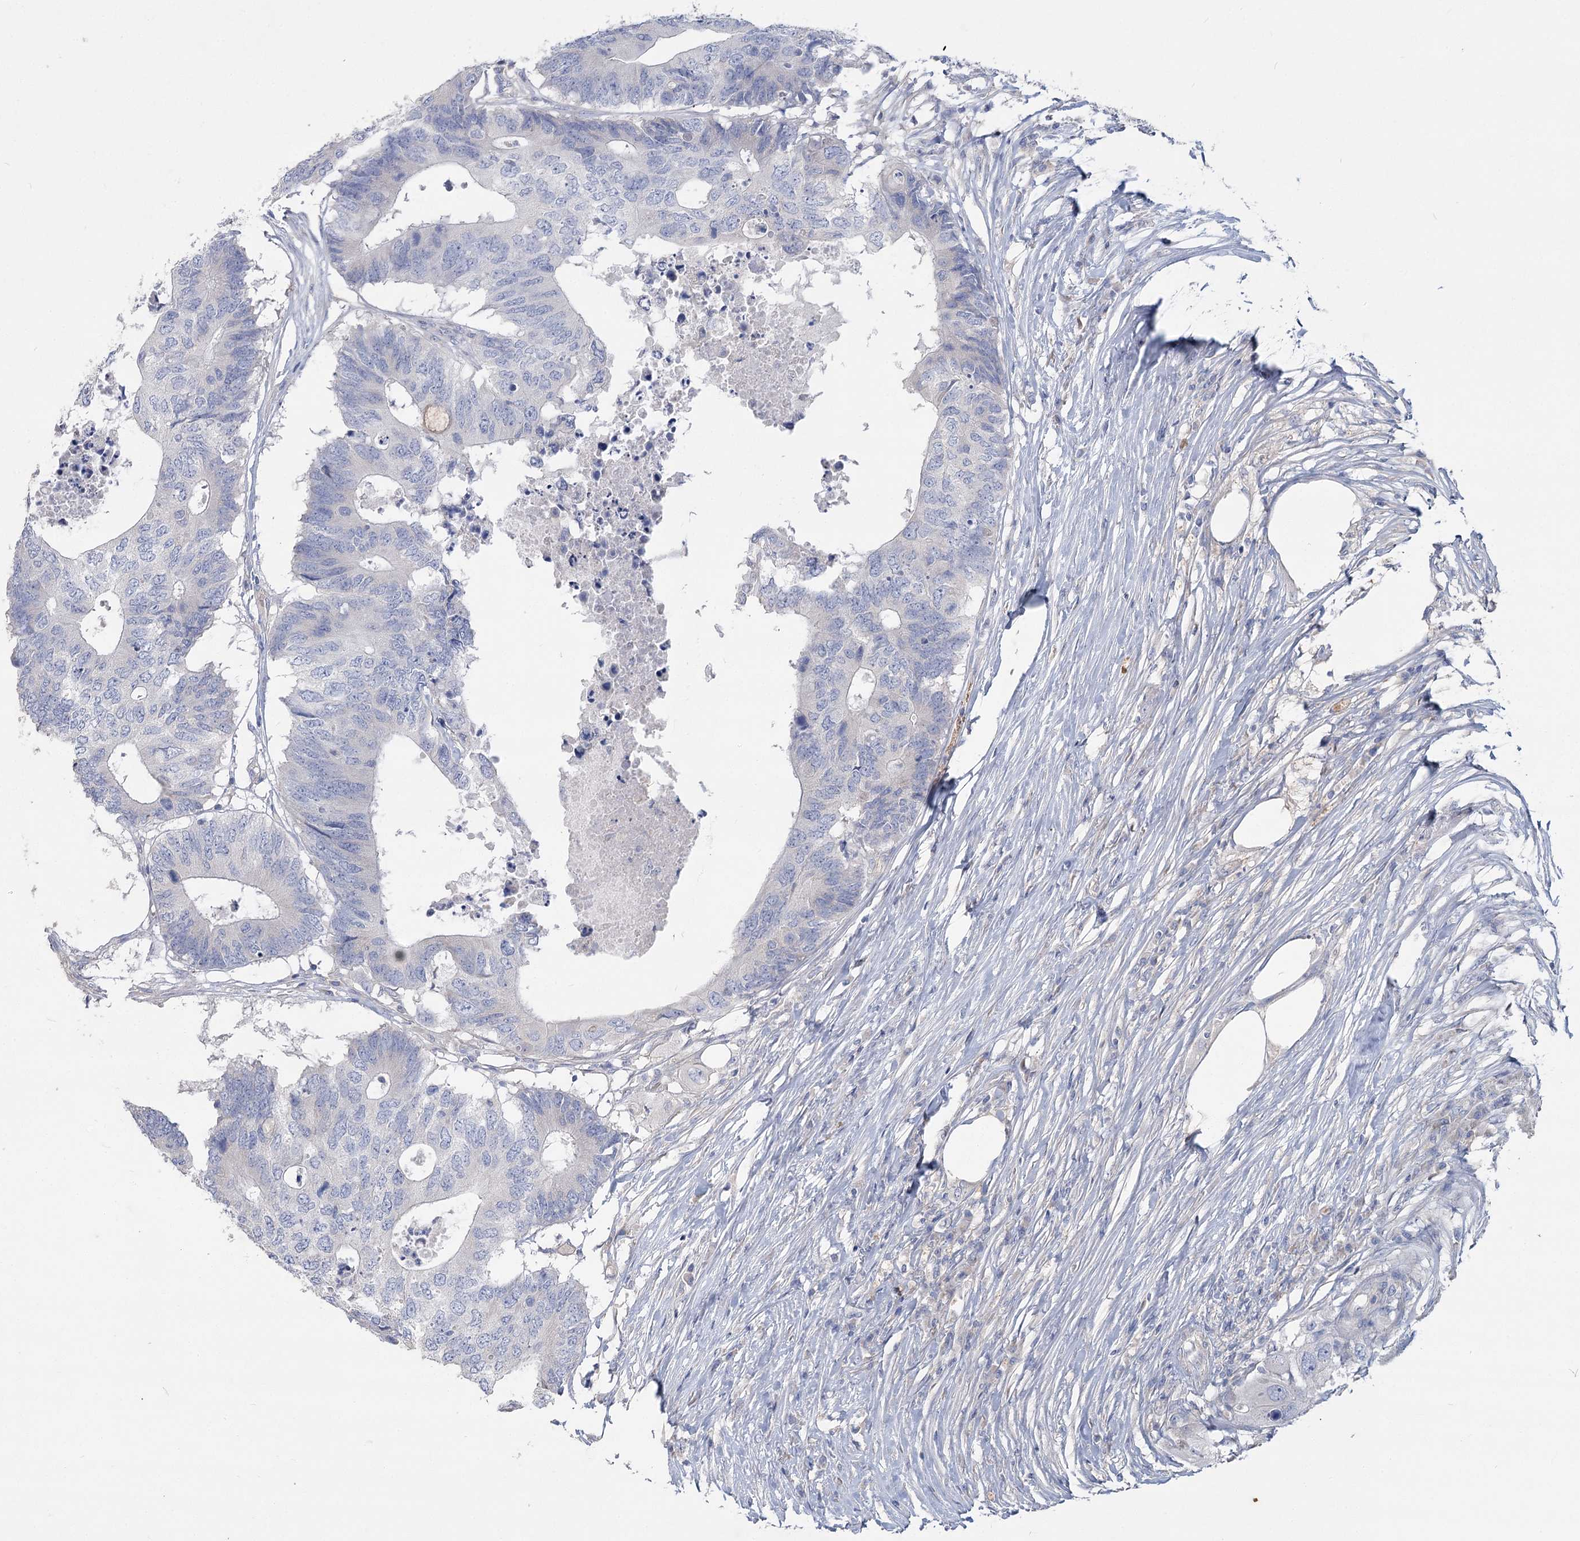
{"staining": {"intensity": "negative", "quantity": "none", "location": "none"}, "tissue": "colorectal cancer", "cell_type": "Tumor cells", "image_type": "cancer", "snomed": [{"axis": "morphology", "description": "Adenocarcinoma, NOS"}, {"axis": "topography", "description": "Colon"}], "caption": "Micrograph shows no protein expression in tumor cells of colorectal cancer tissue. The staining was performed using DAB to visualize the protein expression in brown, while the nuclei were stained in blue with hematoxylin (Magnification: 20x).", "gene": "SLC9A3", "patient": {"sex": "male", "age": 71}}